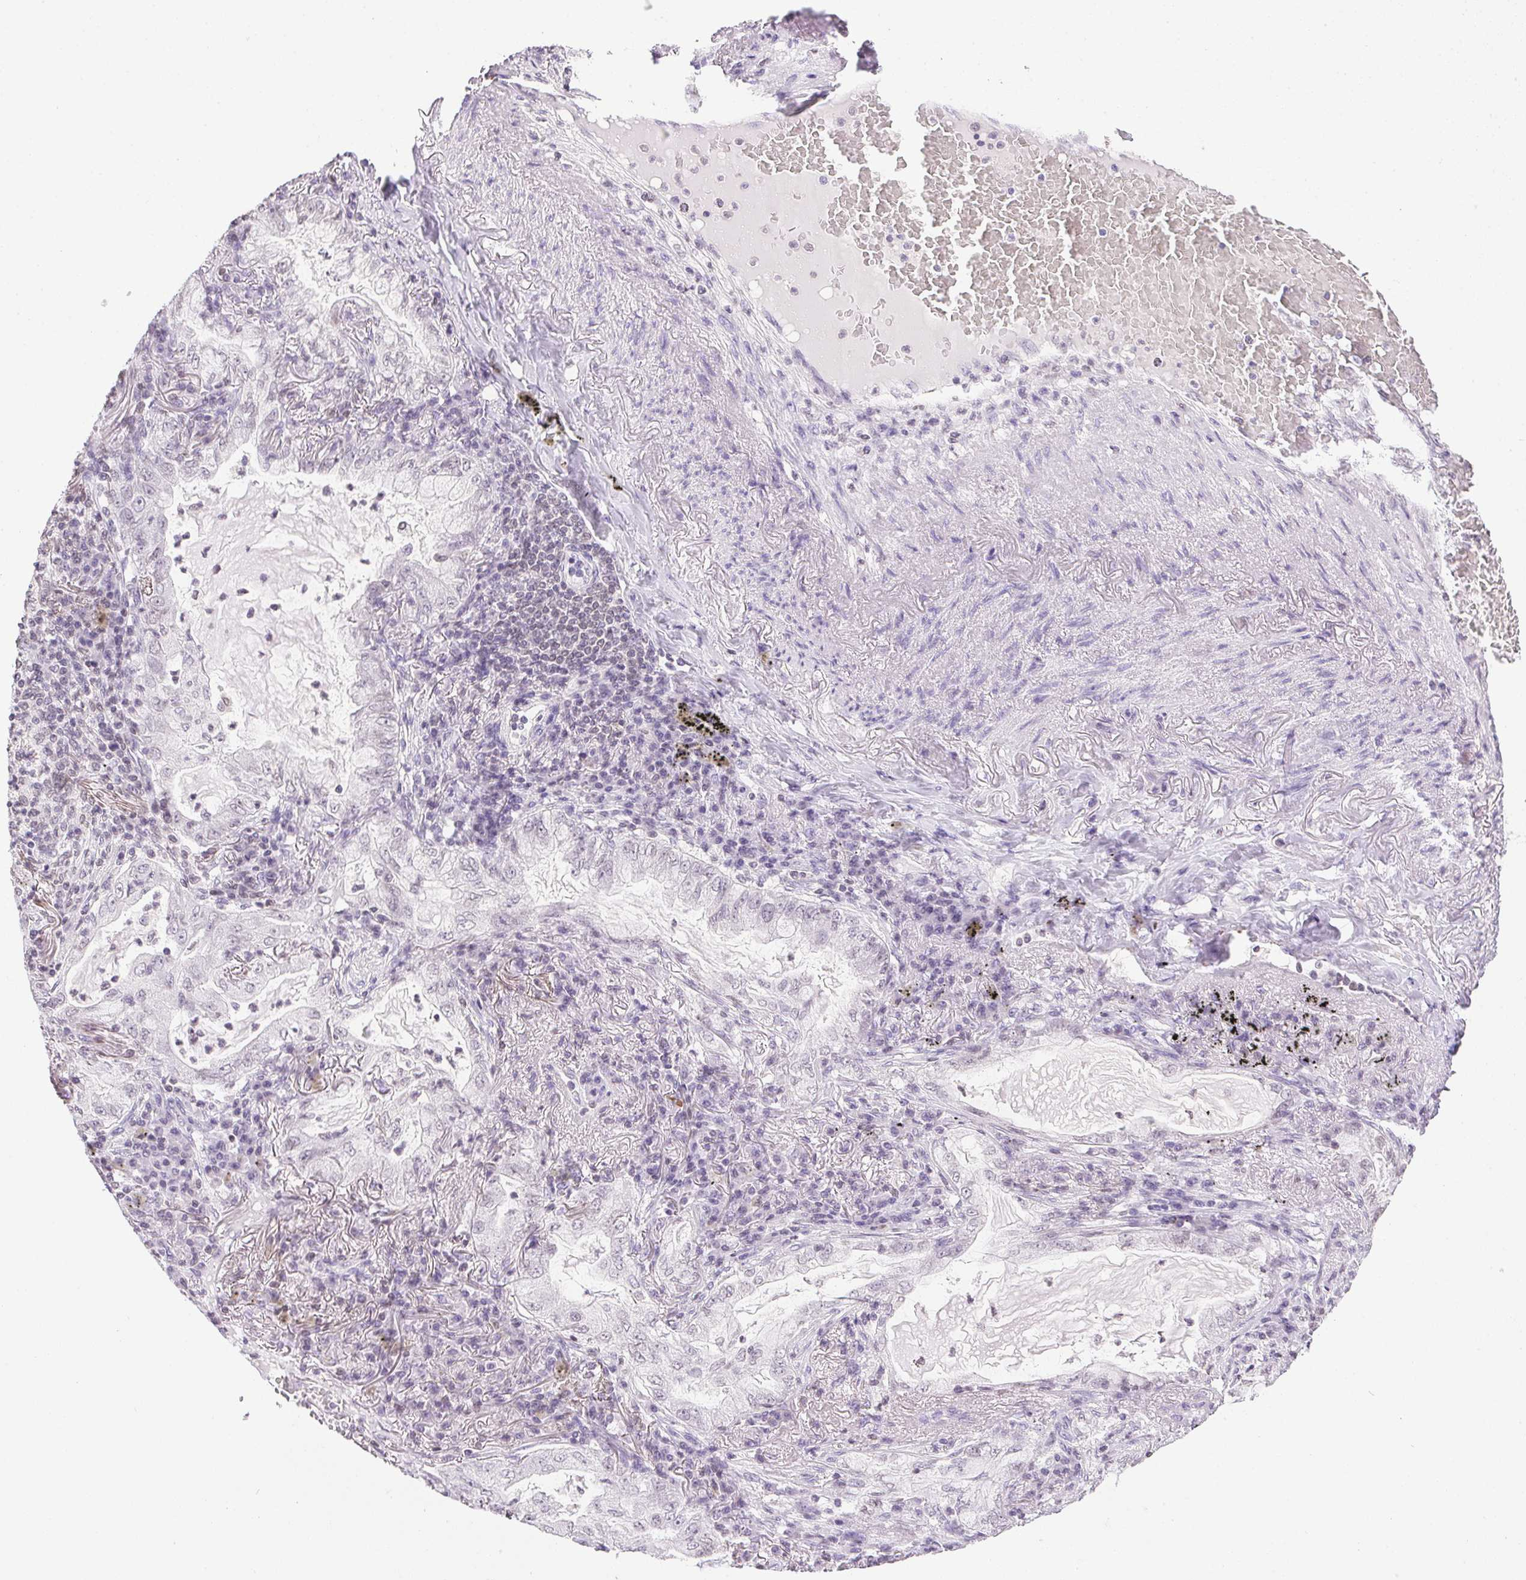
{"staining": {"intensity": "negative", "quantity": "none", "location": "none"}, "tissue": "lung cancer", "cell_type": "Tumor cells", "image_type": "cancer", "snomed": [{"axis": "morphology", "description": "Adenocarcinoma, NOS"}, {"axis": "topography", "description": "Lung"}], "caption": "Tumor cells are negative for brown protein staining in lung cancer (adenocarcinoma).", "gene": "PRL", "patient": {"sex": "female", "age": 73}}